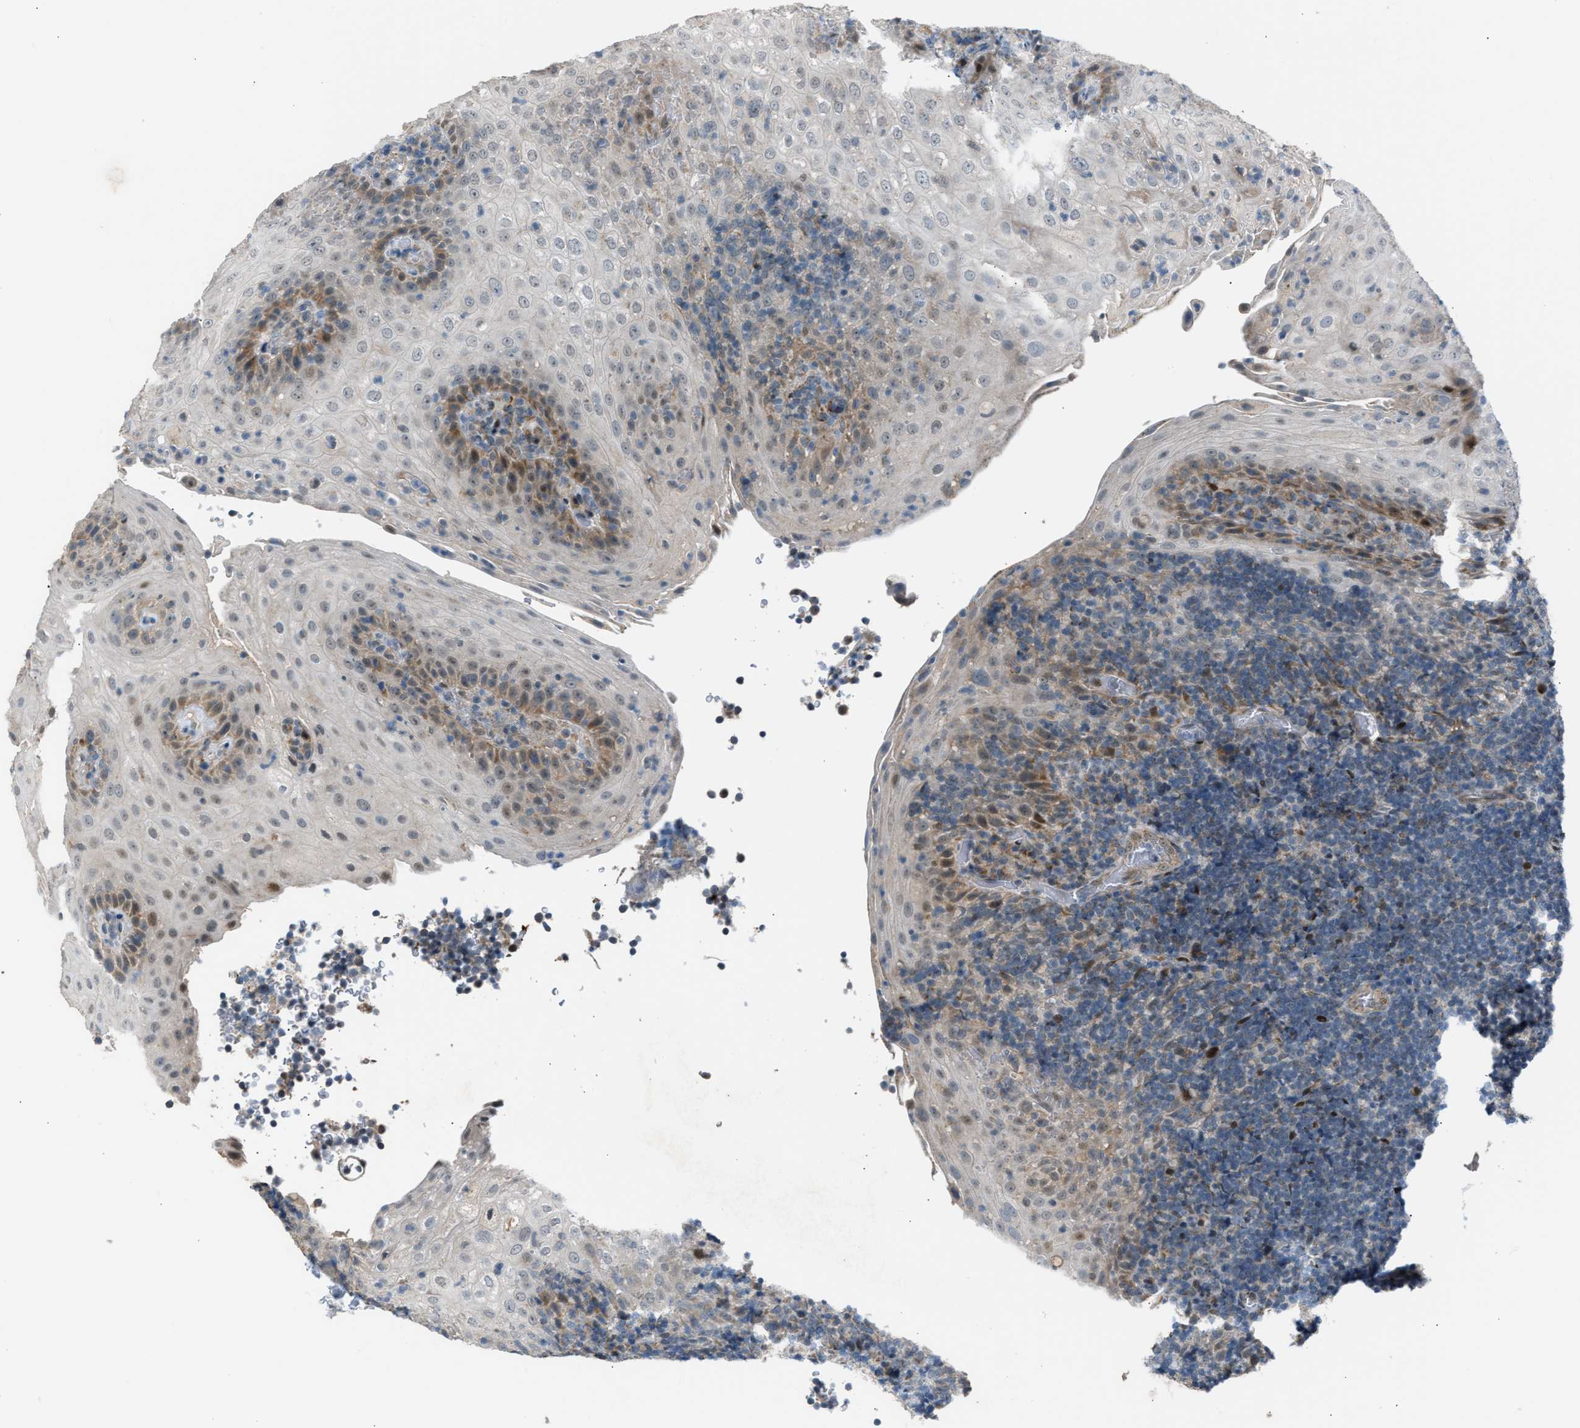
{"staining": {"intensity": "weak", "quantity": "<25%", "location": "cytoplasmic/membranous"}, "tissue": "tonsil", "cell_type": "Germinal center cells", "image_type": "normal", "snomed": [{"axis": "morphology", "description": "Normal tissue, NOS"}, {"axis": "topography", "description": "Tonsil"}], "caption": "This is a histopathology image of immunohistochemistry (IHC) staining of normal tonsil, which shows no staining in germinal center cells.", "gene": "VPS41", "patient": {"sex": "male", "age": 37}}